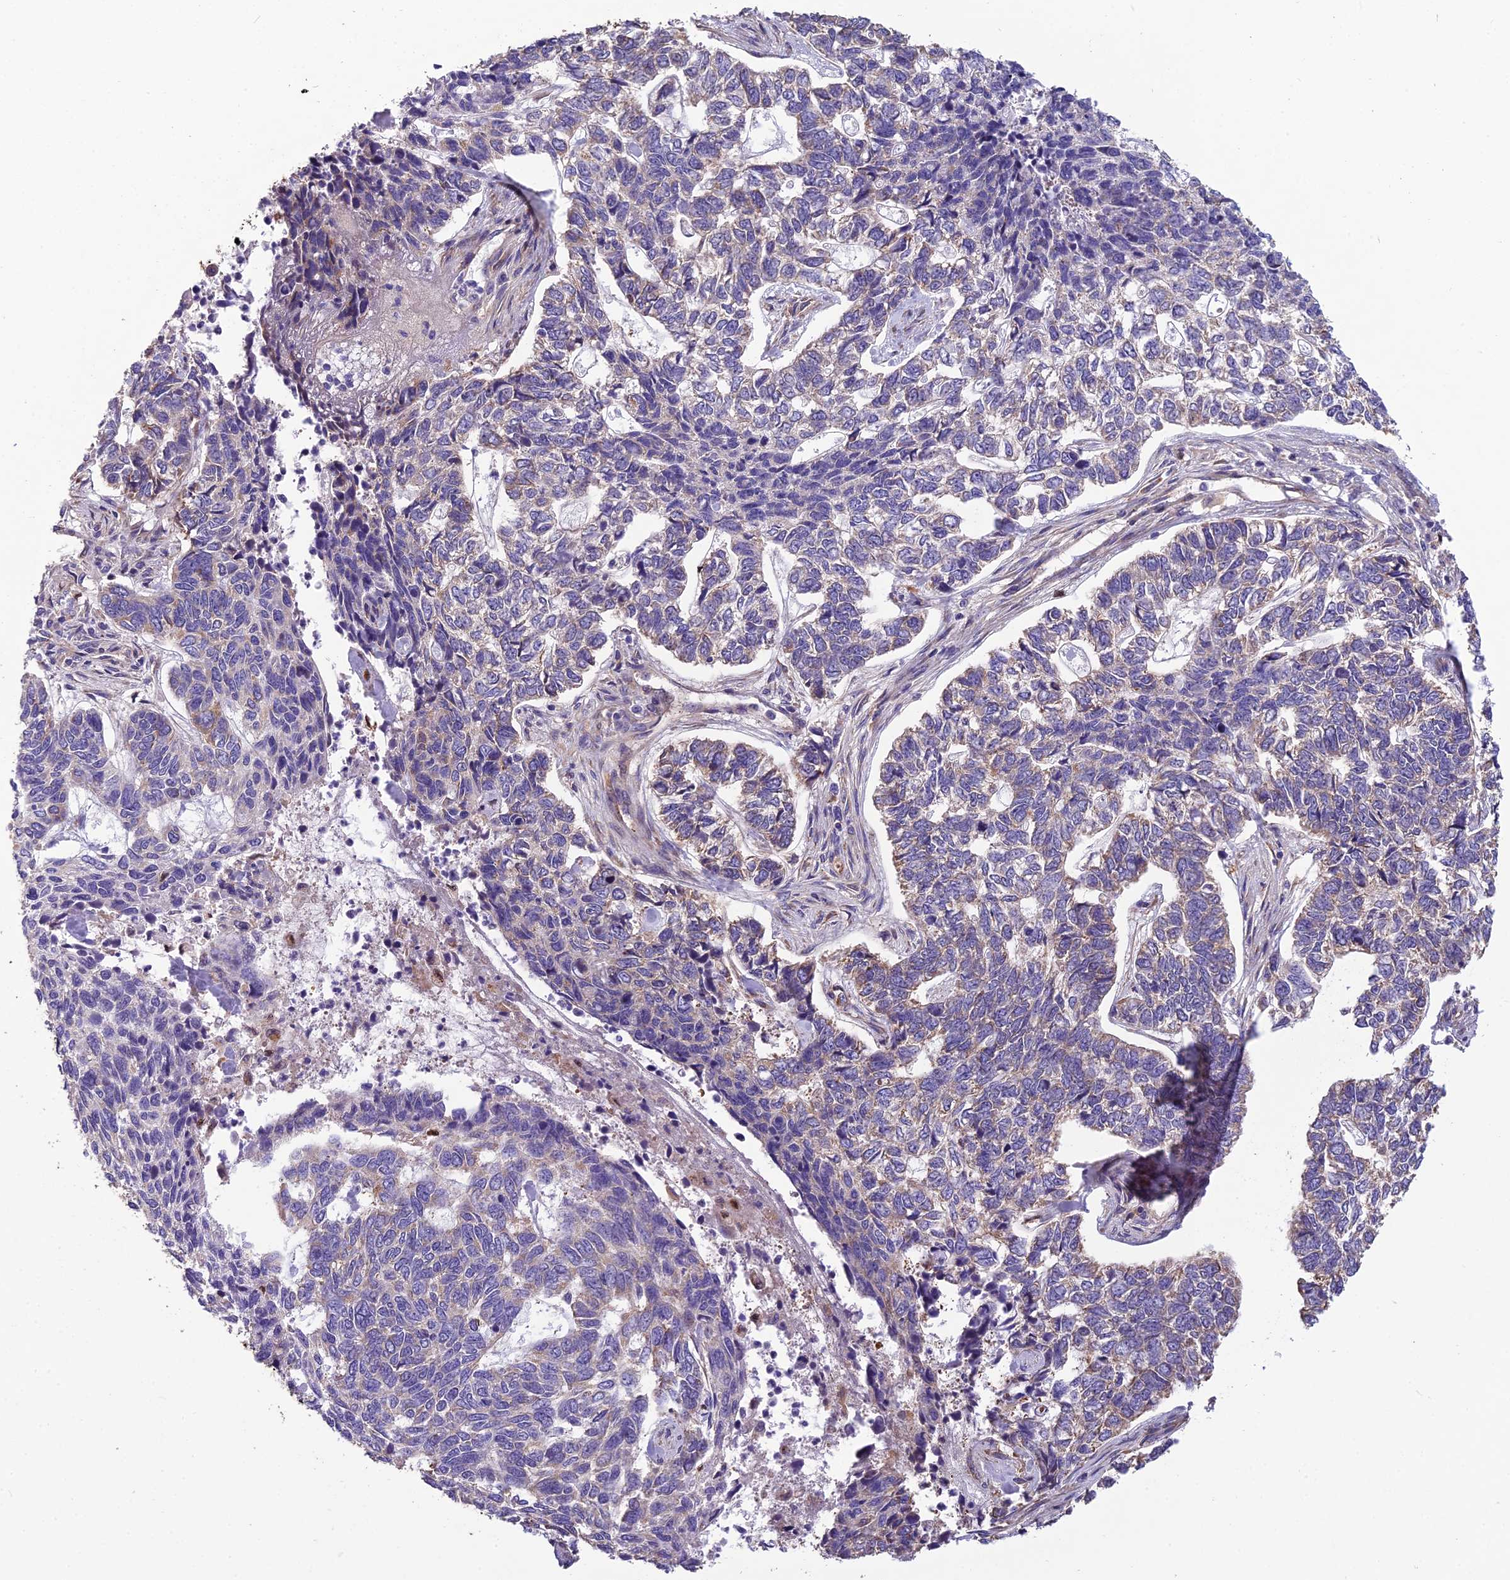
{"staining": {"intensity": "weak", "quantity": "25%-75%", "location": "cytoplasmic/membranous"}, "tissue": "skin cancer", "cell_type": "Tumor cells", "image_type": "cancer", "snomed": [{"axis": "morphology", "description": "Basal cell carcinoma"}, {"axis": "topography", "description": "Skin"}], "caption": "Human skin basal cell carcinoma stained with a brown dye shows weak cytoplasmic/membranous positive staining in approximately 25%-75% of tumor cells.", "gene": "SPDL1", "patient": {"sex": "female", "age": 65}}